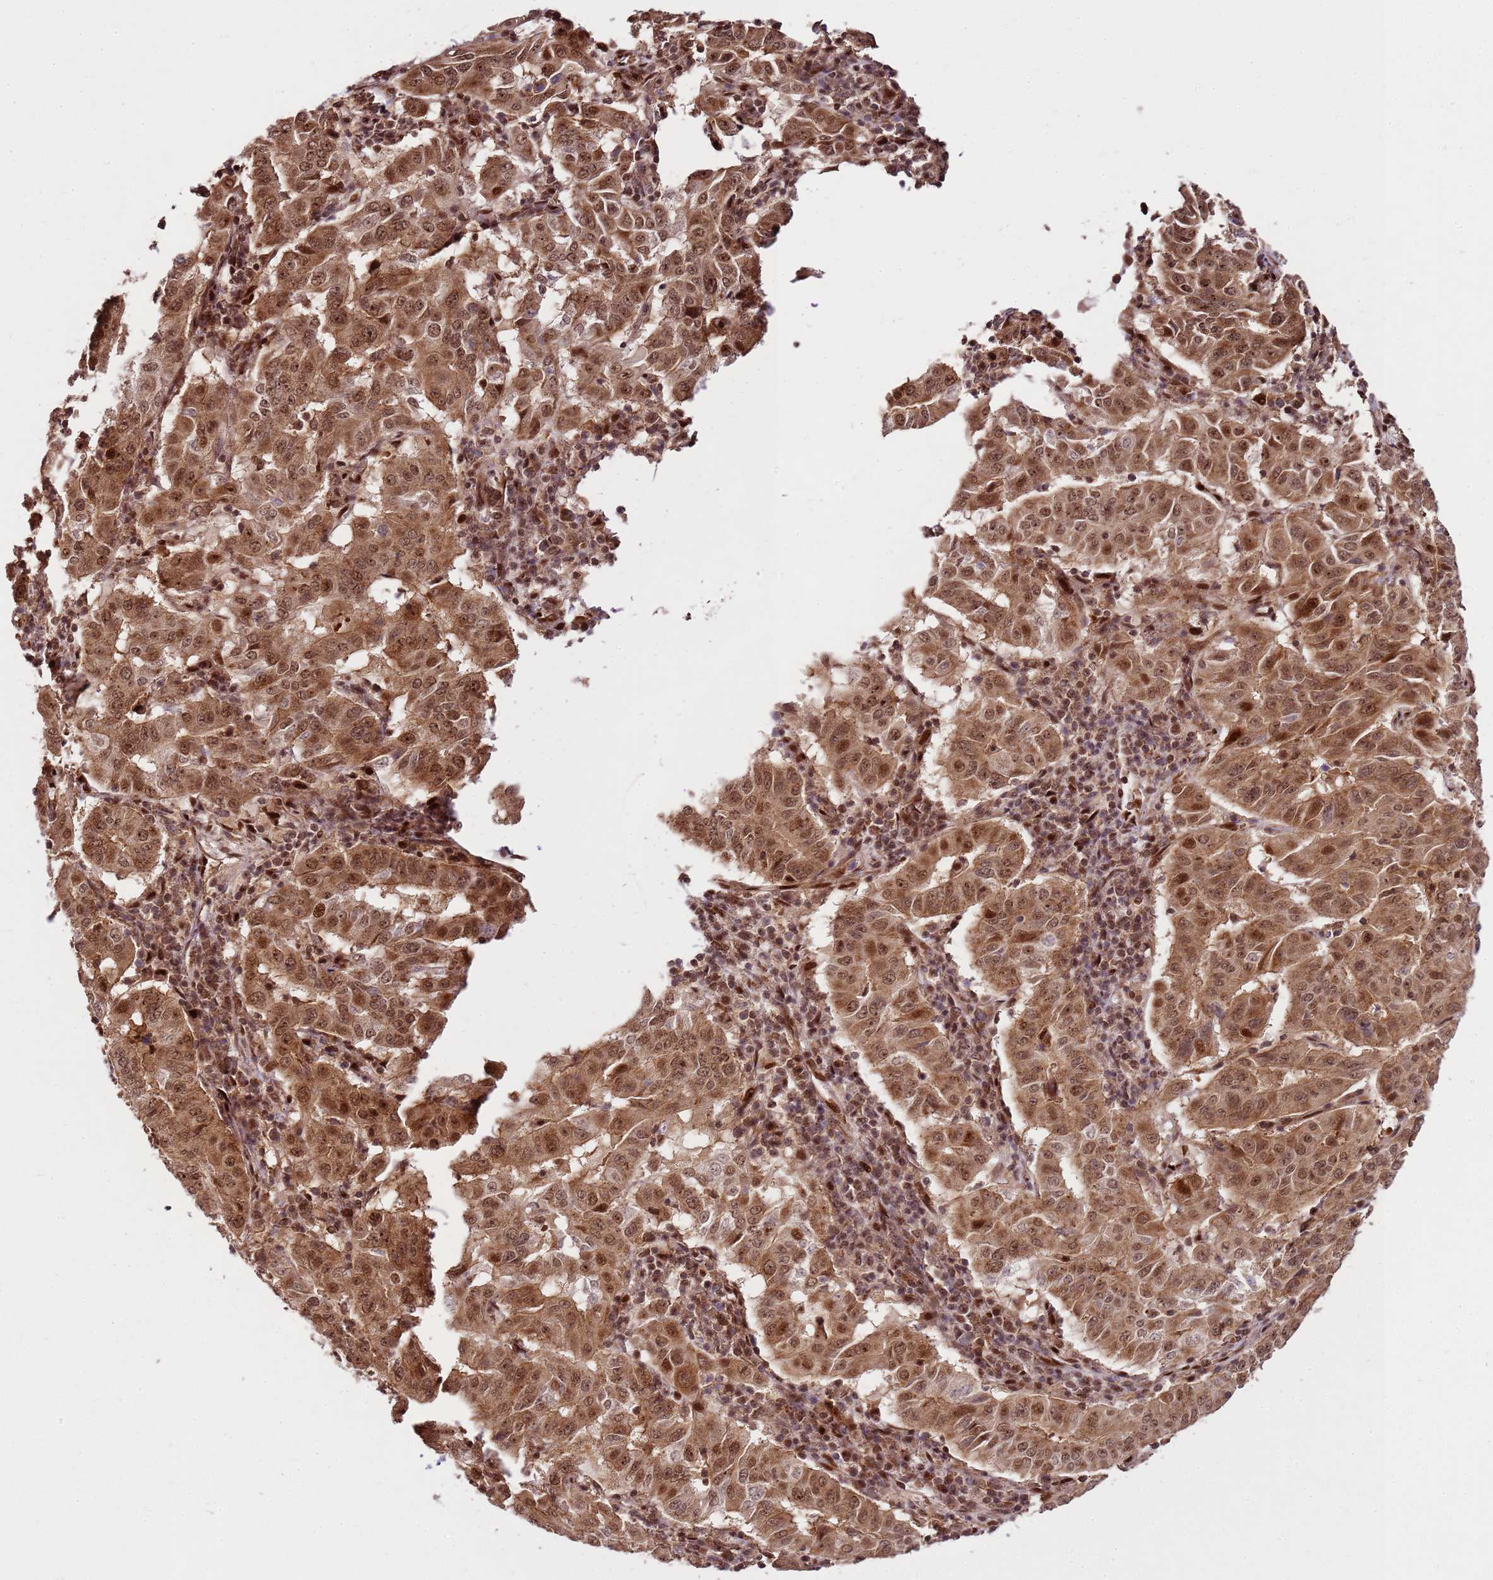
{"staining": {"intensity": "moderate", "quantity": ">75%", "location": "cytoplasmic/membranous,nuclear"}, "tissue": "pancreatic cancer", "cell_type": "Tumor cells", "image_type": "cancer", "snomed": [{"axis": "morphology", "description": "Adenocarcinoma, NOS"}, {"axis": "topography", "description": "Pancreas"}], "caption": "Human adenocarcinoma (pancreatic) stained with a protein marker displays moderate staining in tumor cells.", "gene": "PEX14", "patient": {"sex": "male", "age": 63}}